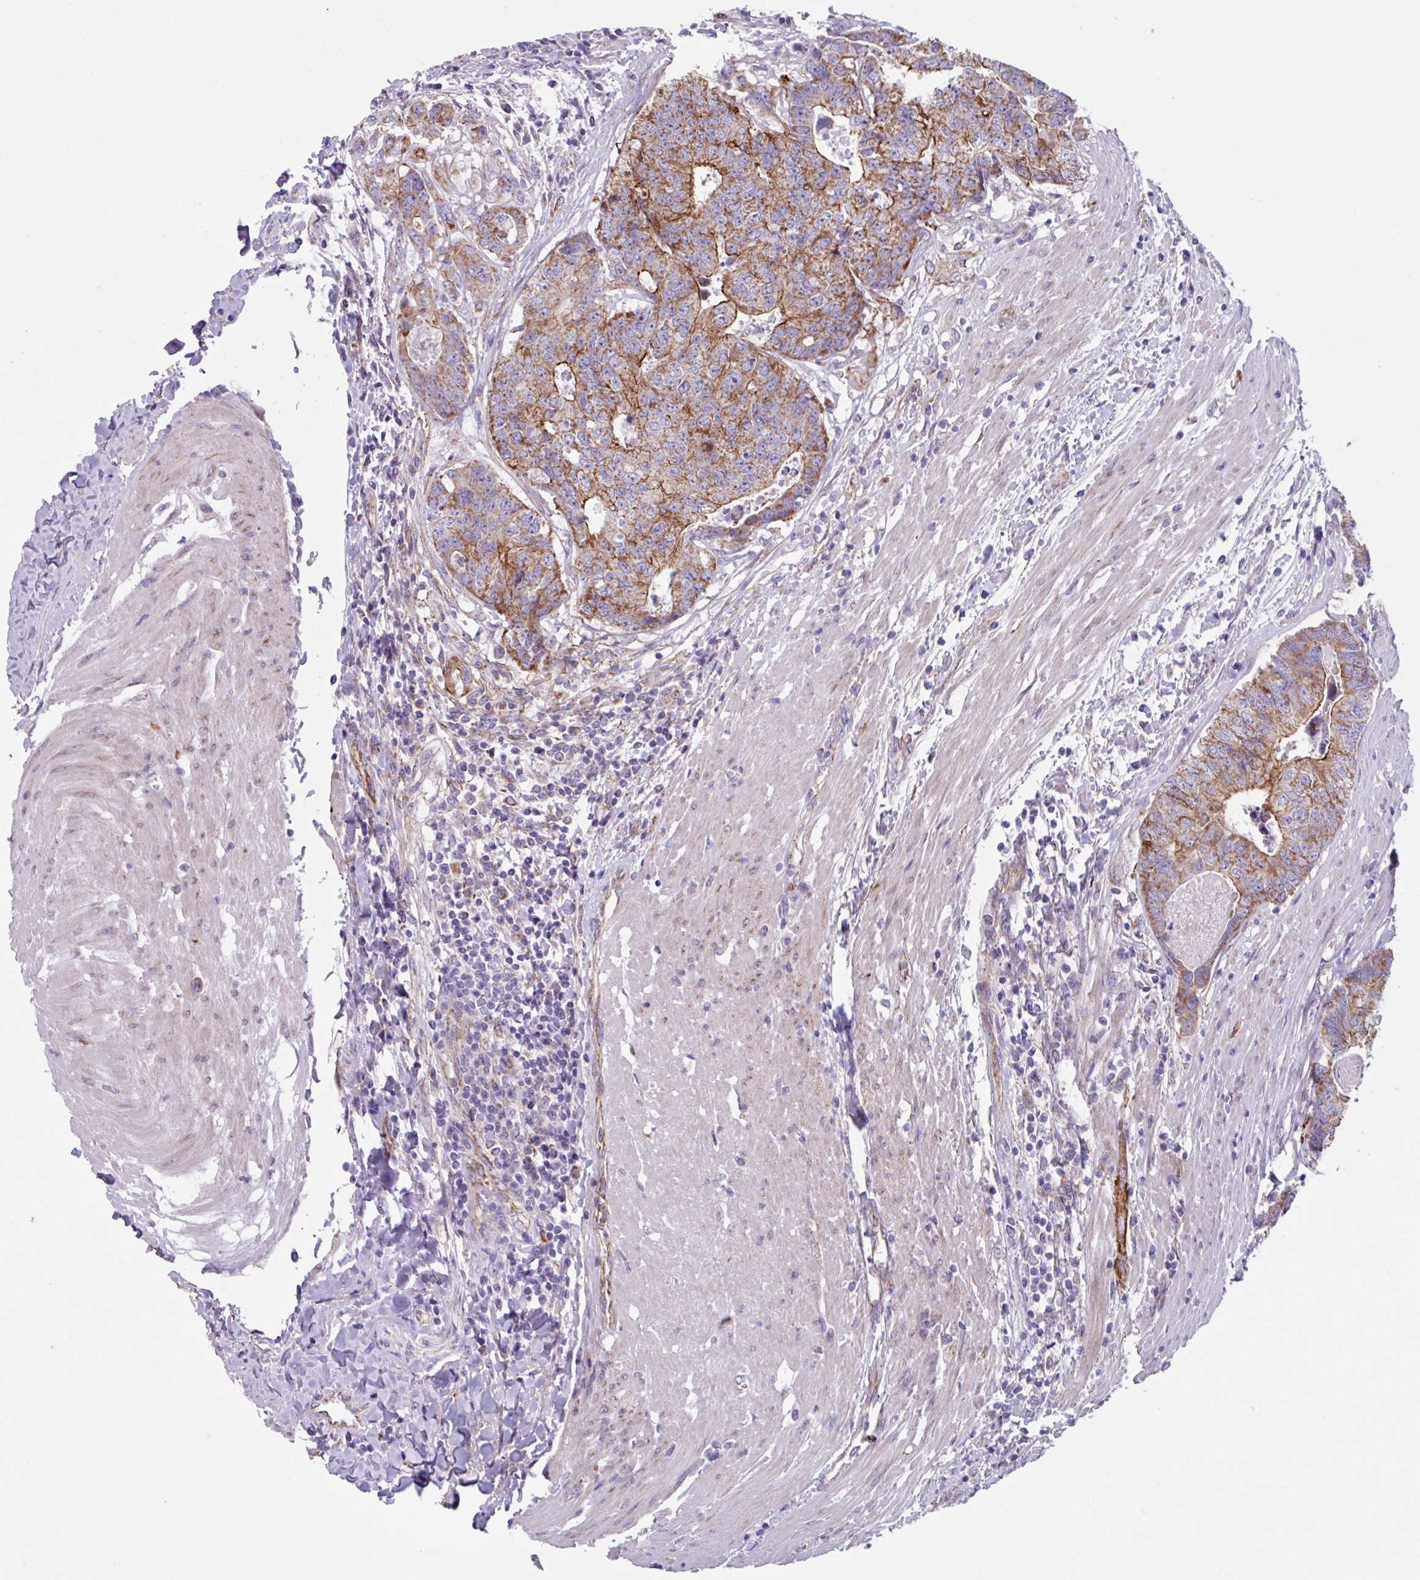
{"staining": {"intensity": "moderate", "quantity": ">75%", "location": "cytoplasmic/membranous"}, "tissue": "colorectal cancer", "cell_type": "Tumor cells", "image_type": "cancer", "snomed": [{"axis": "morphology", "description": "Adenocarcinoma, NOS"}, {"axis": "topography", "description": "Colon"}], "caption": "Adenocarcinoma (colorectal) tissue displays moderate cytoplasmic/membranous positivity in approximately >75% of tumor cells, visualized by immunohistochemistry. (Stains: DAB (3,3'-diaminobenzidine) in brown, nuclei in blue, Microscopy: brightfield microscopy at high magnification).", "gene": "OTULIN", "patient": {"sex": "female", "age": 67}}